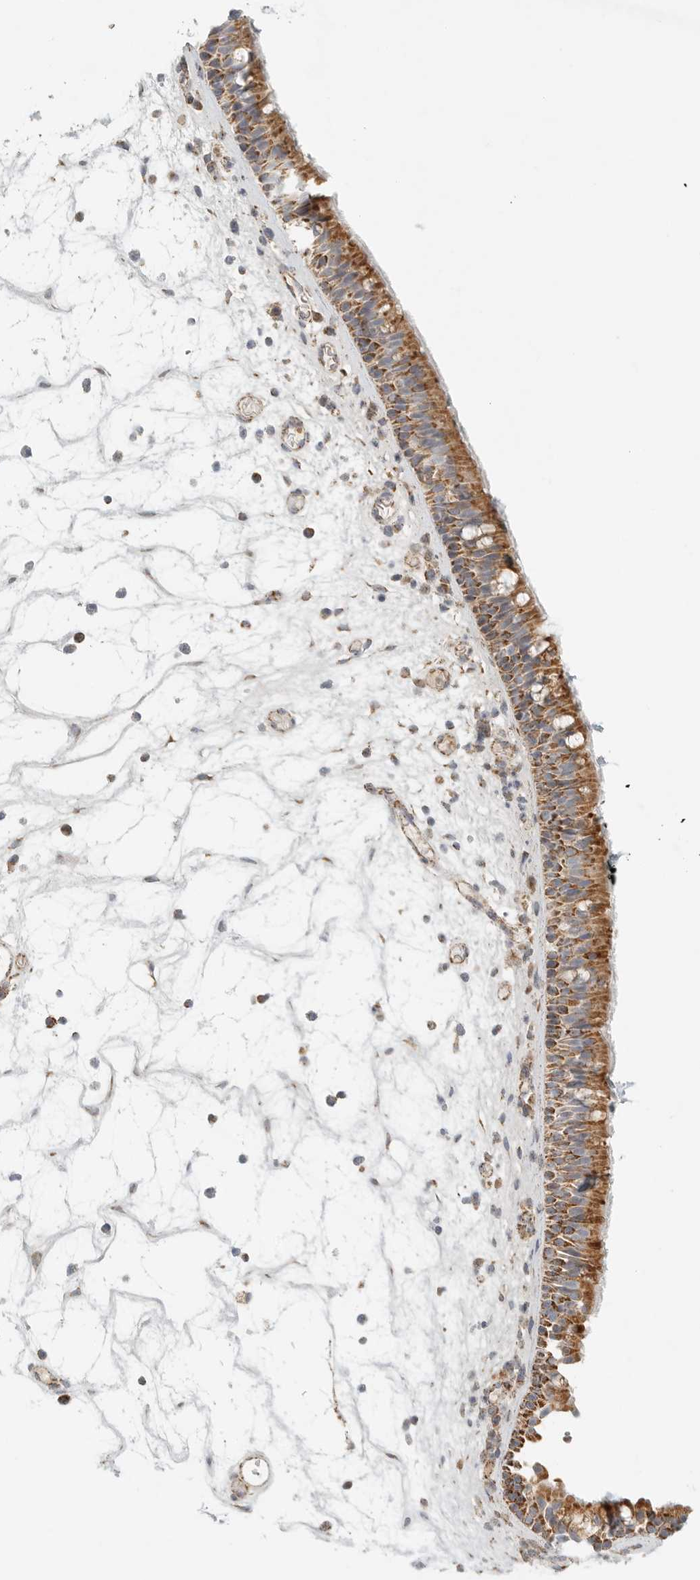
{"staining": {"intensity": "moderate", "quantity": ">75%", "location": "cytoplasmic/membranous"}, "tissue": "nasopharynx", "cell_type": "Respiratory epithelial cells", "image_type": "normal", "snomed": [{"axis": "morphology", "description": "Normal tissue, NOS"}, {"axis": "morphology", "description": "Inflammation, NOS"}, {"axis": "morphology", "description": "Malignant melanoma, Metastatic site"}, {"axis": "topography", "description": "Nasopharynx"}], "caption": "Moderate cytoplasmic/membranous staining is appreciated in approximately >75% of respiratory epithelial cells in benign nasopharynx. Using DAB (3,3'-diaminobenzidine) (brown) and hematoxylin (blue) stains, captured at high magnification using brightfield microscopy.", "gene": "SLC25A26", "patient": {"sex": "male", "age": 70}}